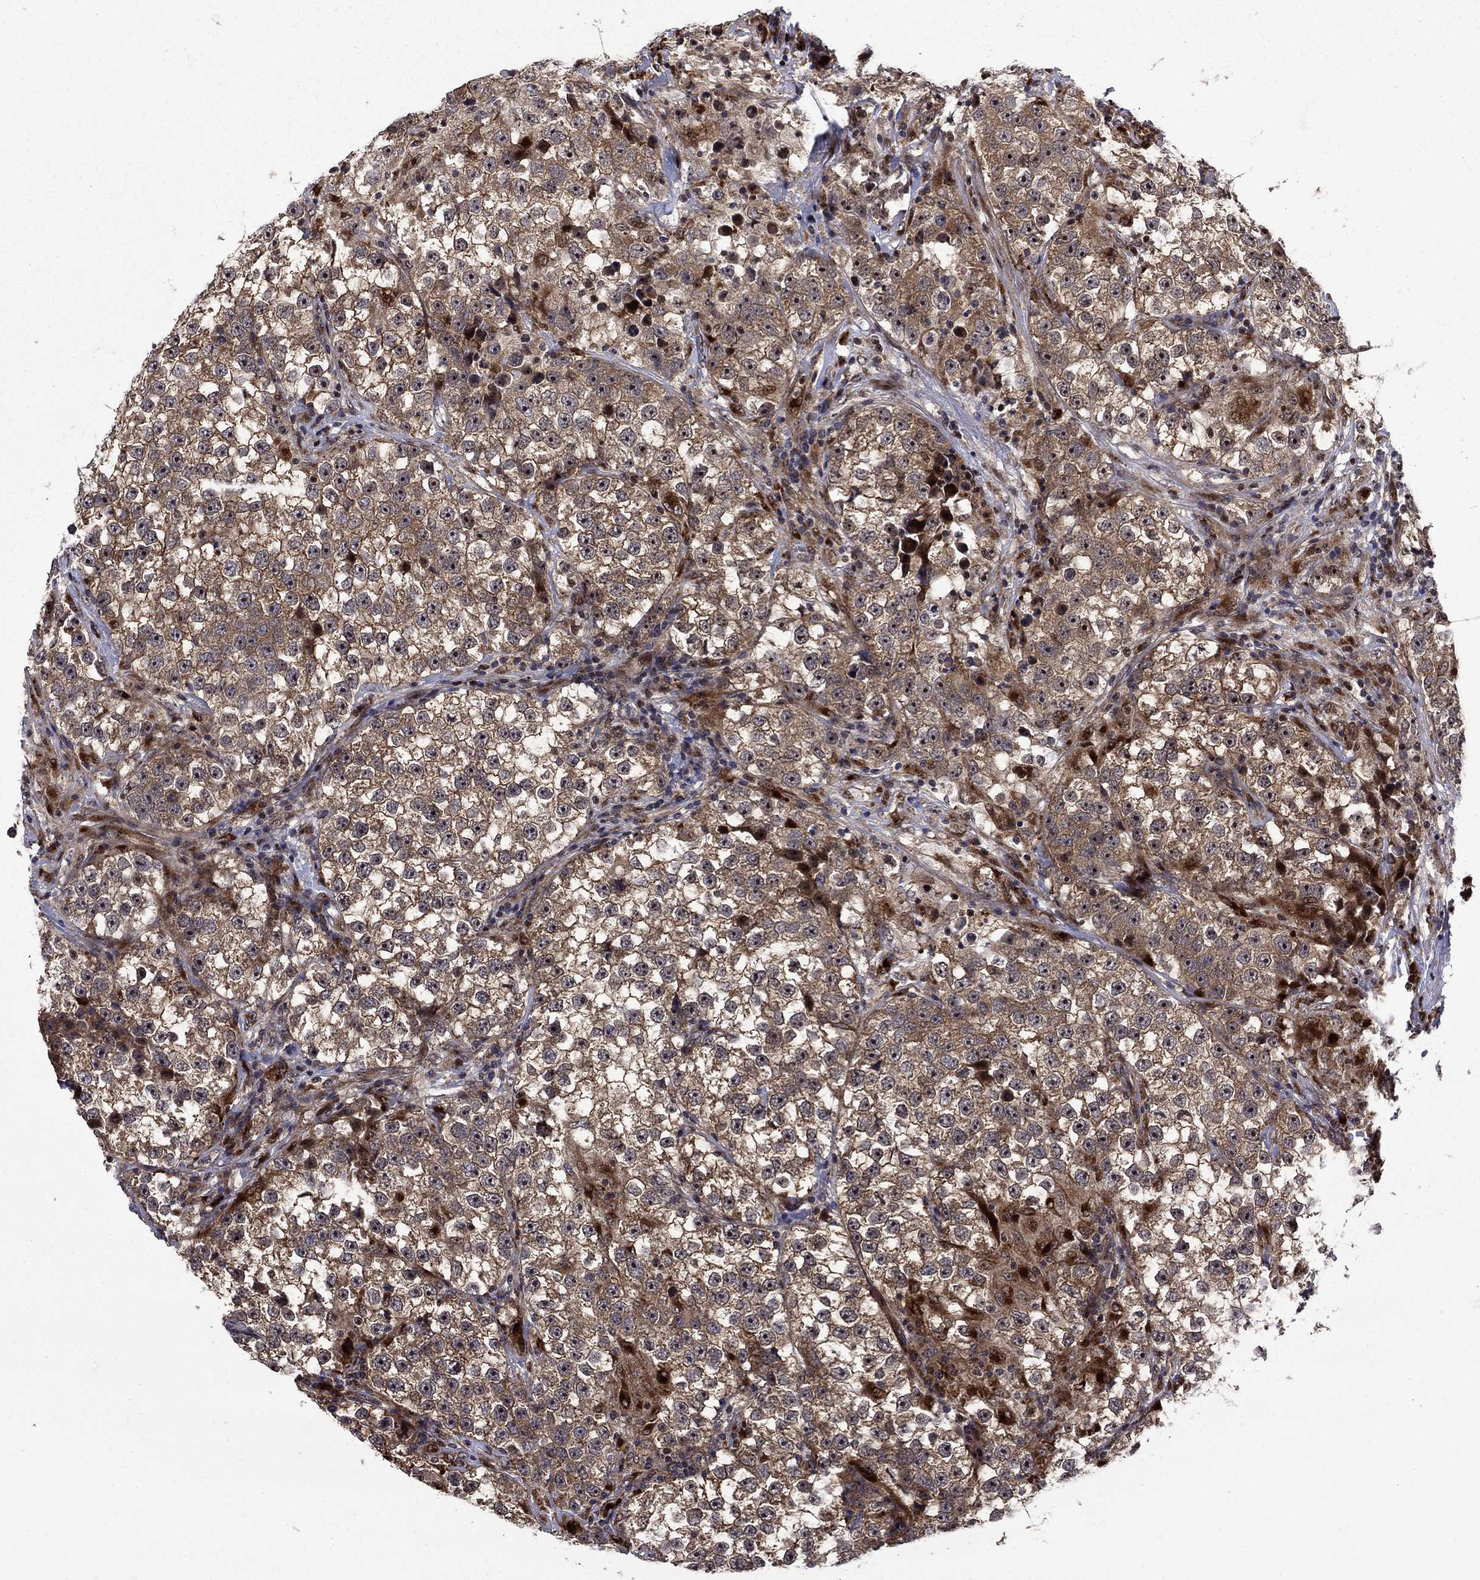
{"staining": {"intensity": "moderate", "quantity": ">75%", "location": "cytoplasmic/membranous"}, "tissue": "testis cancer", "cell_type": "Tumor cells", "image_type": "cancer", "snomed": [{"axis": "morphology", "description": "Seminoma, NOS"}, {"axis": "topography", "description": "Testis"}], "caption": "Immunohistochemistry (IHC) of testis cancer reveals medium levels of moderate cytoplasmic/membranous expression in about >75% of tumor cells.", "gene": "AGTPBP1", "patient": {"sex": "male", "age": 46}}